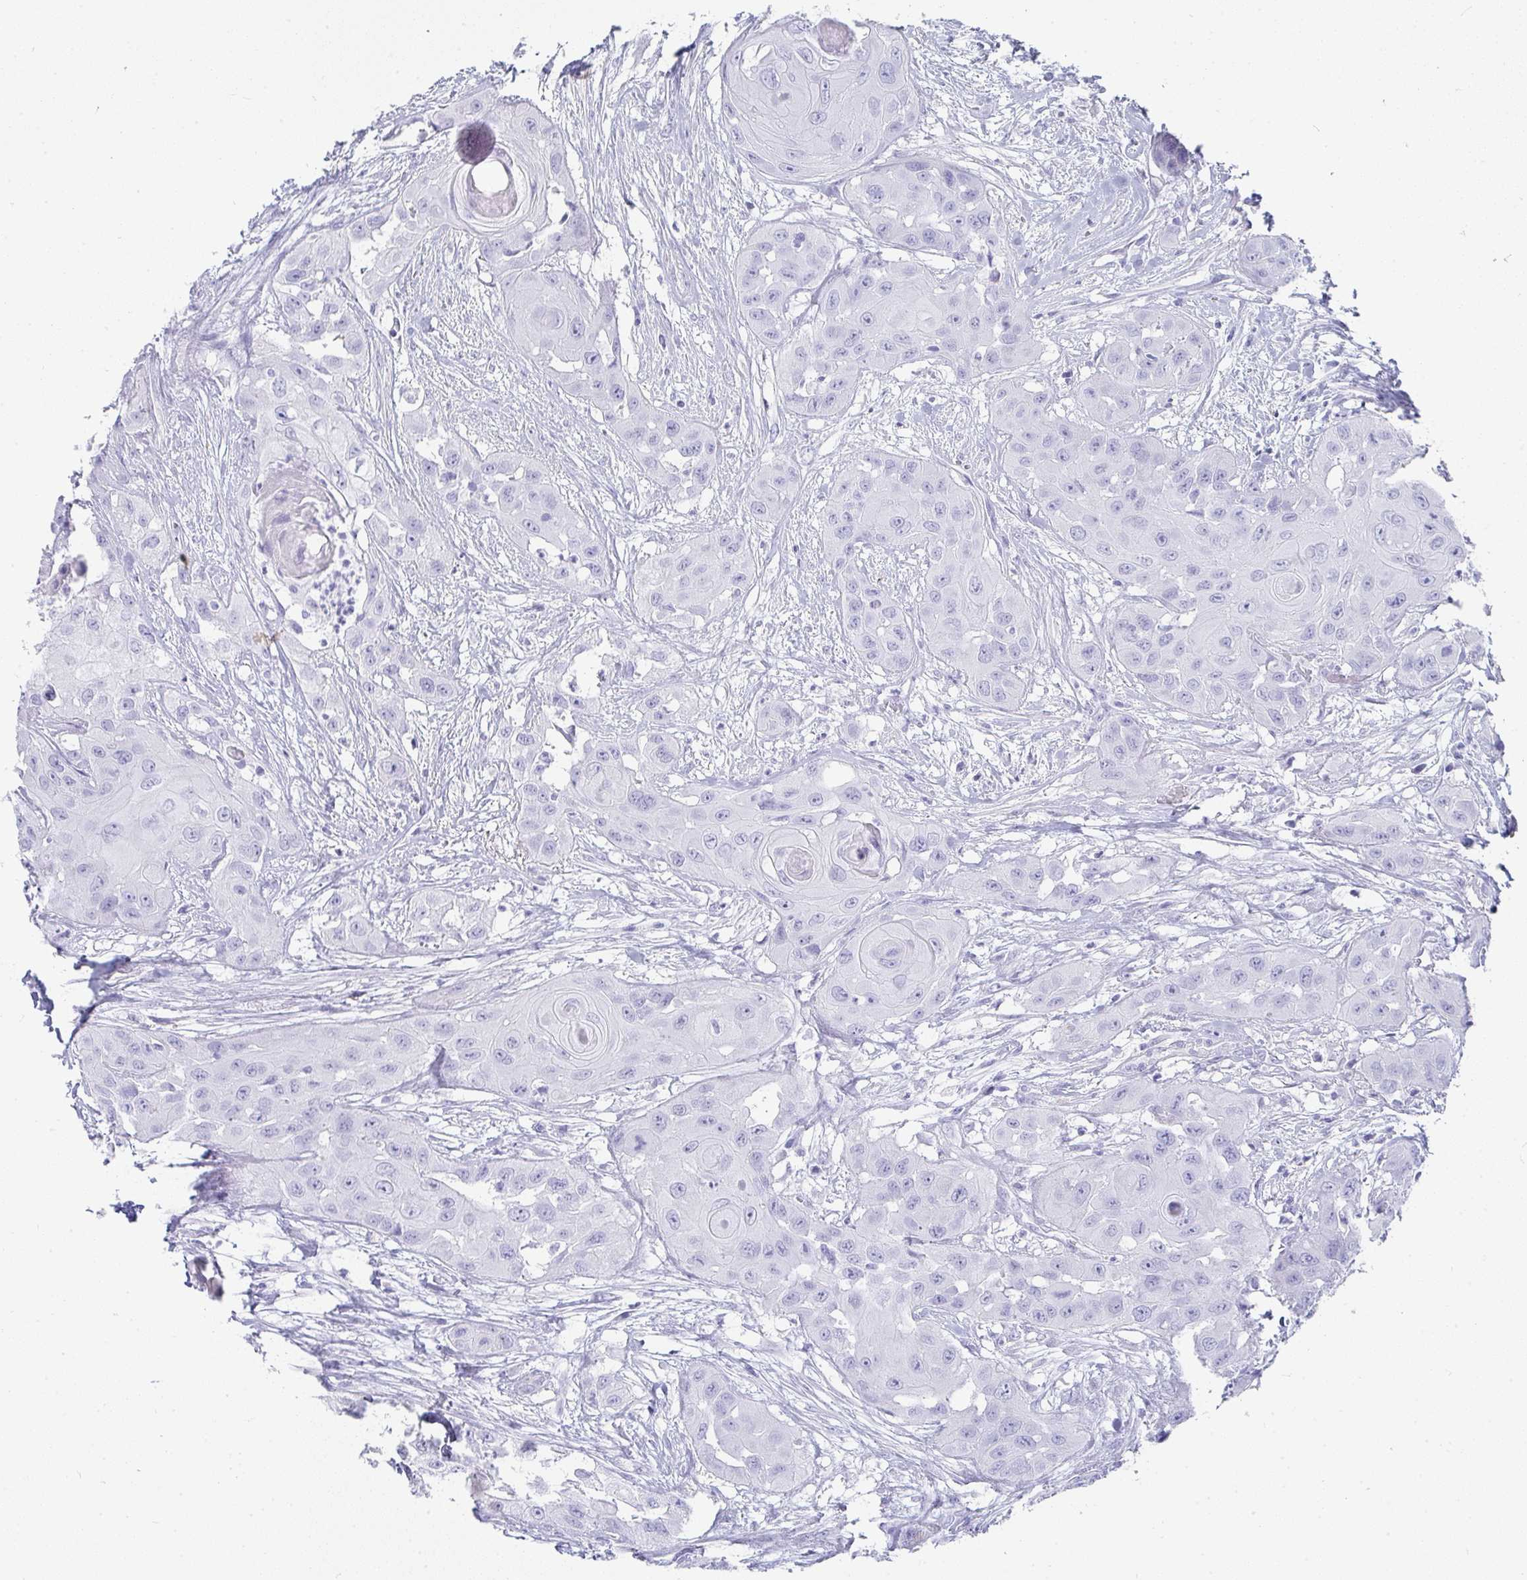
{"staining": {"intensity": "negative", "quantity": "none", "location": "none"}, "tissue": "head and neck cancer", "cell_type": "Tumor cells", "image_type": "cancer", "snomed": [{"axis": "morphology", "description": "Squamous cell carcinoma, NOS"}, {"axis": "topography", "description": "Head-Neck"}], "caption": "The photomicrograph displays no staining of tumor cells in head and neck cancer.", "gene": "PRND", "patient": {"sex": "male", "age": 83}}